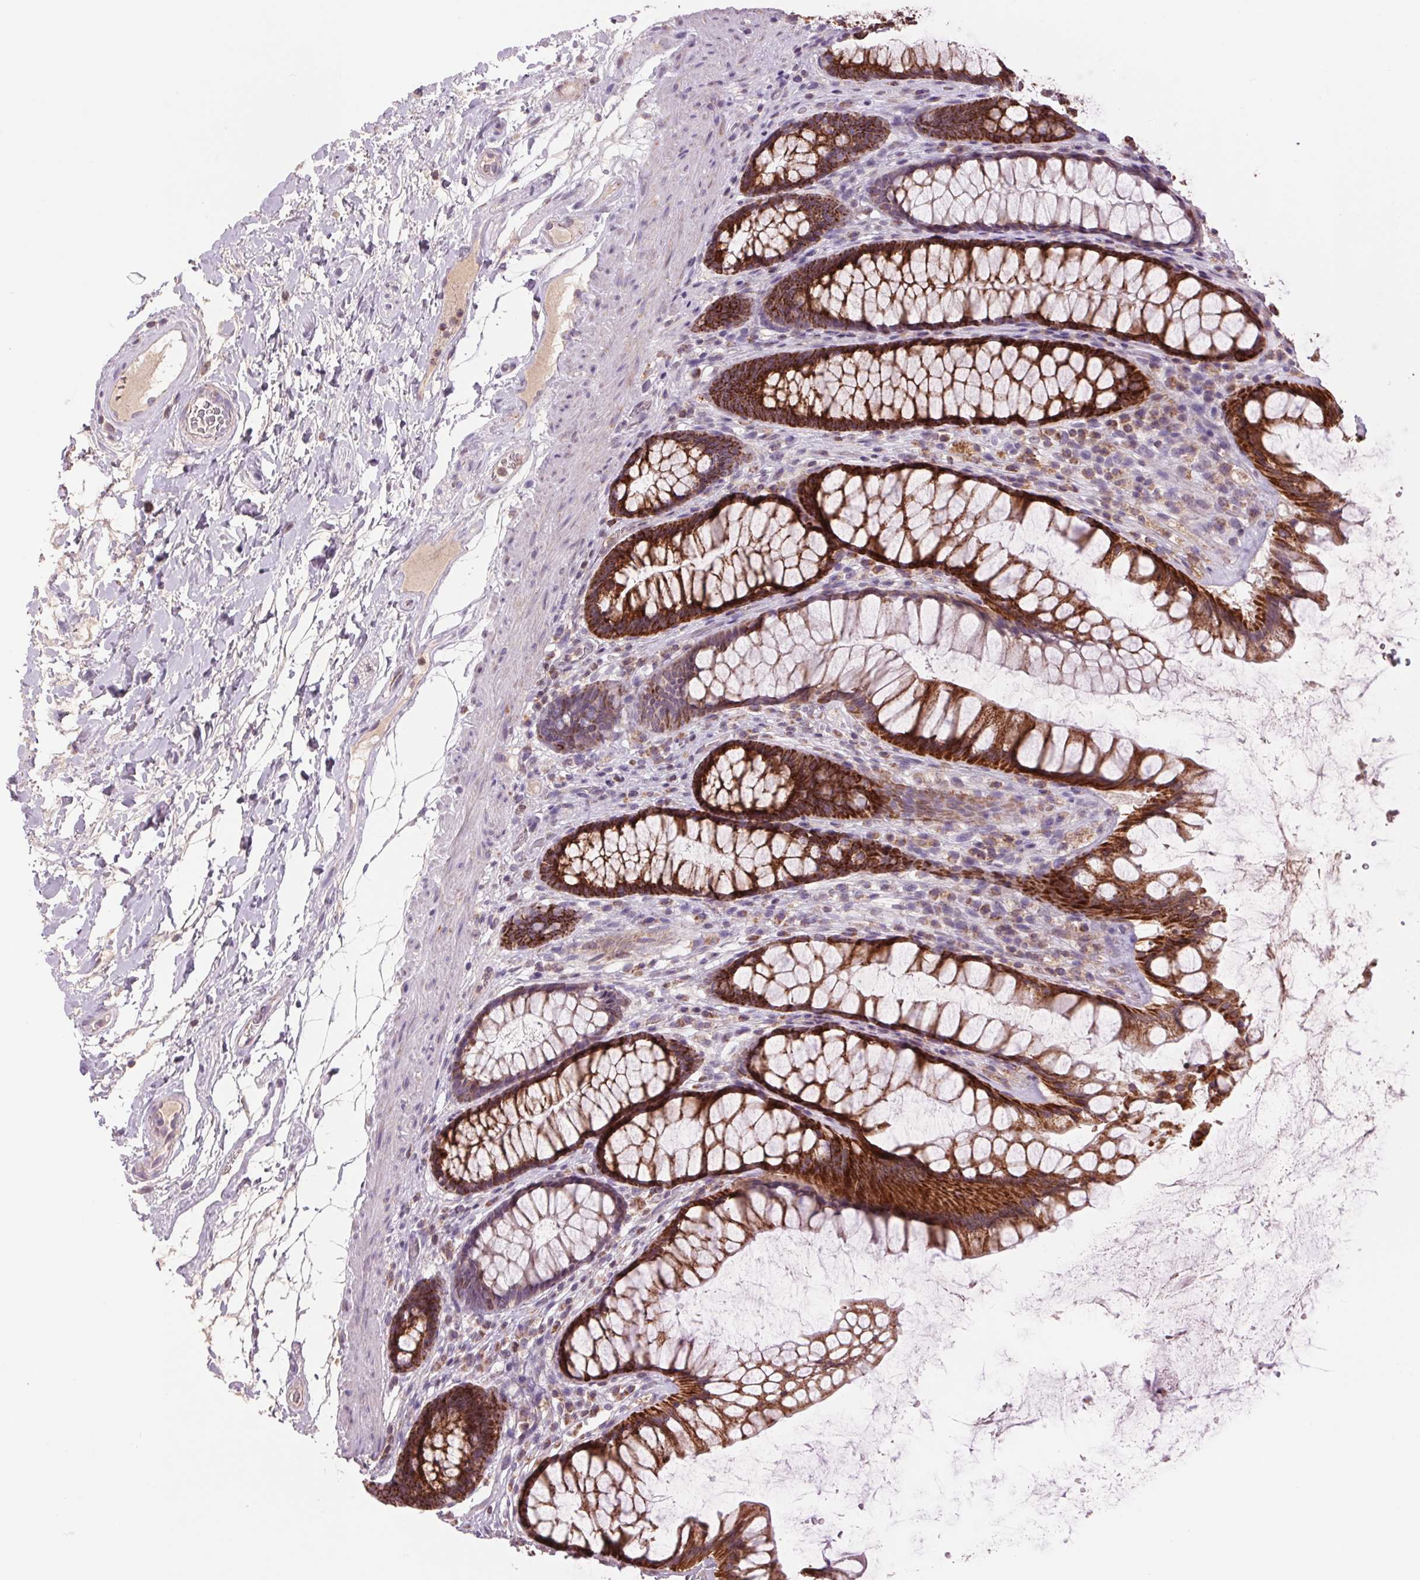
{"staining": {"intensity": "strong", "quantity": ">75%", "location": "cytoplasmic/membranous"}, "tissue": "rectum", "cell_type": "Glandular cells", "image_type": "normal", "snomed": [{"axis": "morphology", "description": "Normal tissue, NOS"}, {"axis": "topography", "description": "Rectum"}], "caption": "Brown immunohistochemical staining in normal rectum displays strong cytoplasmic/membranous staining in about >75% of glandular cells.", "gene": "COX6A1", "patient": {"sex": "male", "age": 72}}